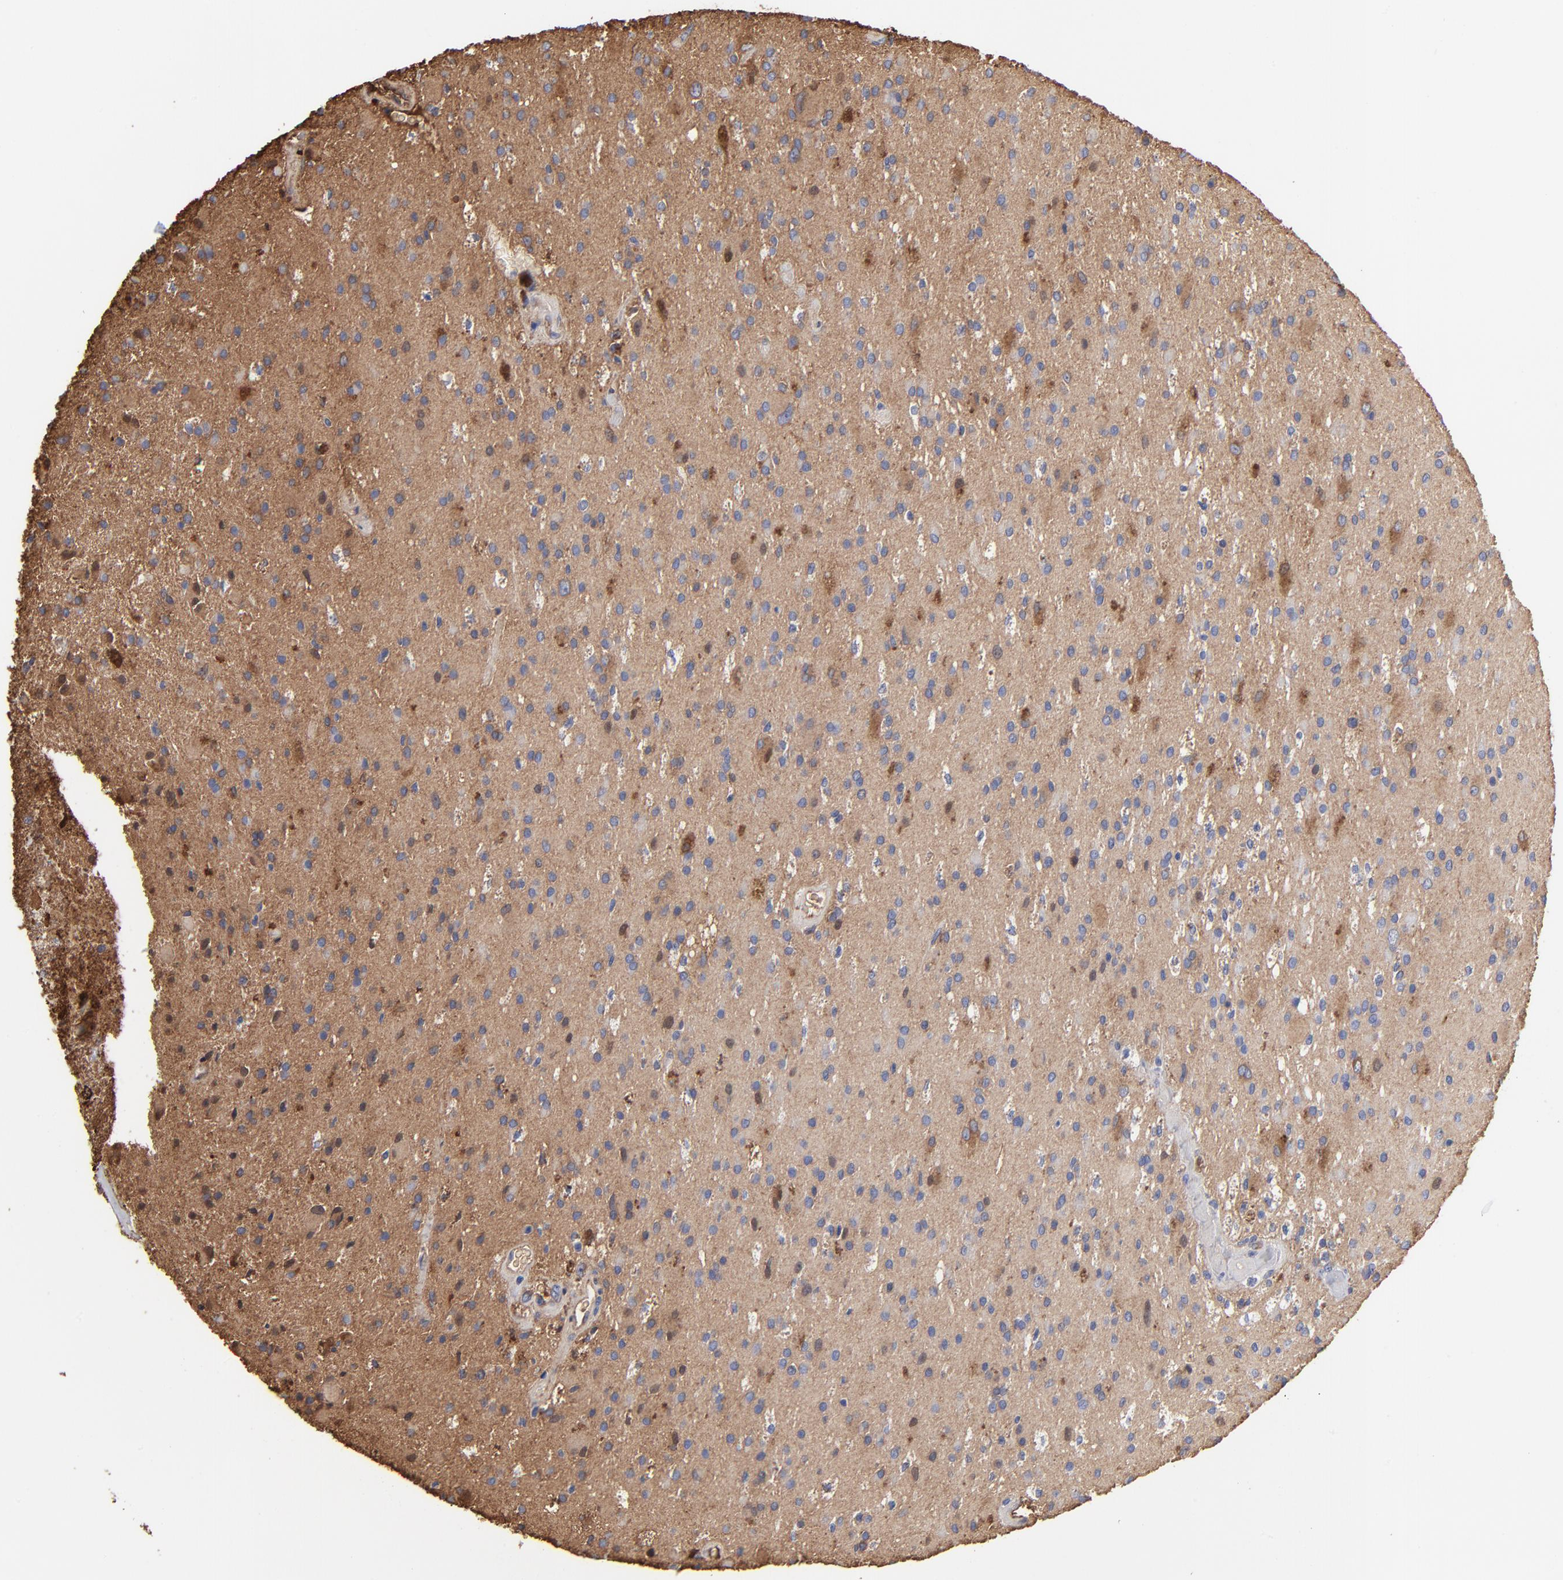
{"staining": {"intensity": "moderate", "quantity": "<25%", "location": "cytoplasmic/membranous"}, "tissue": "glioma", "cell_type": "Tumor cells", "image_type": "cancer", "snomed": [{"axis": "morphology", "description": "Glioma, malignant, Low grade"}, {"axis": "topography", "description": "Brain"}], "caption": "The image shows a brown stain indicating the presence of a protein in the cytoplasmic/membranous of tumor cells in glioma.", "gene": "CILP", "patient": {"sex": "male", "age": 58}}